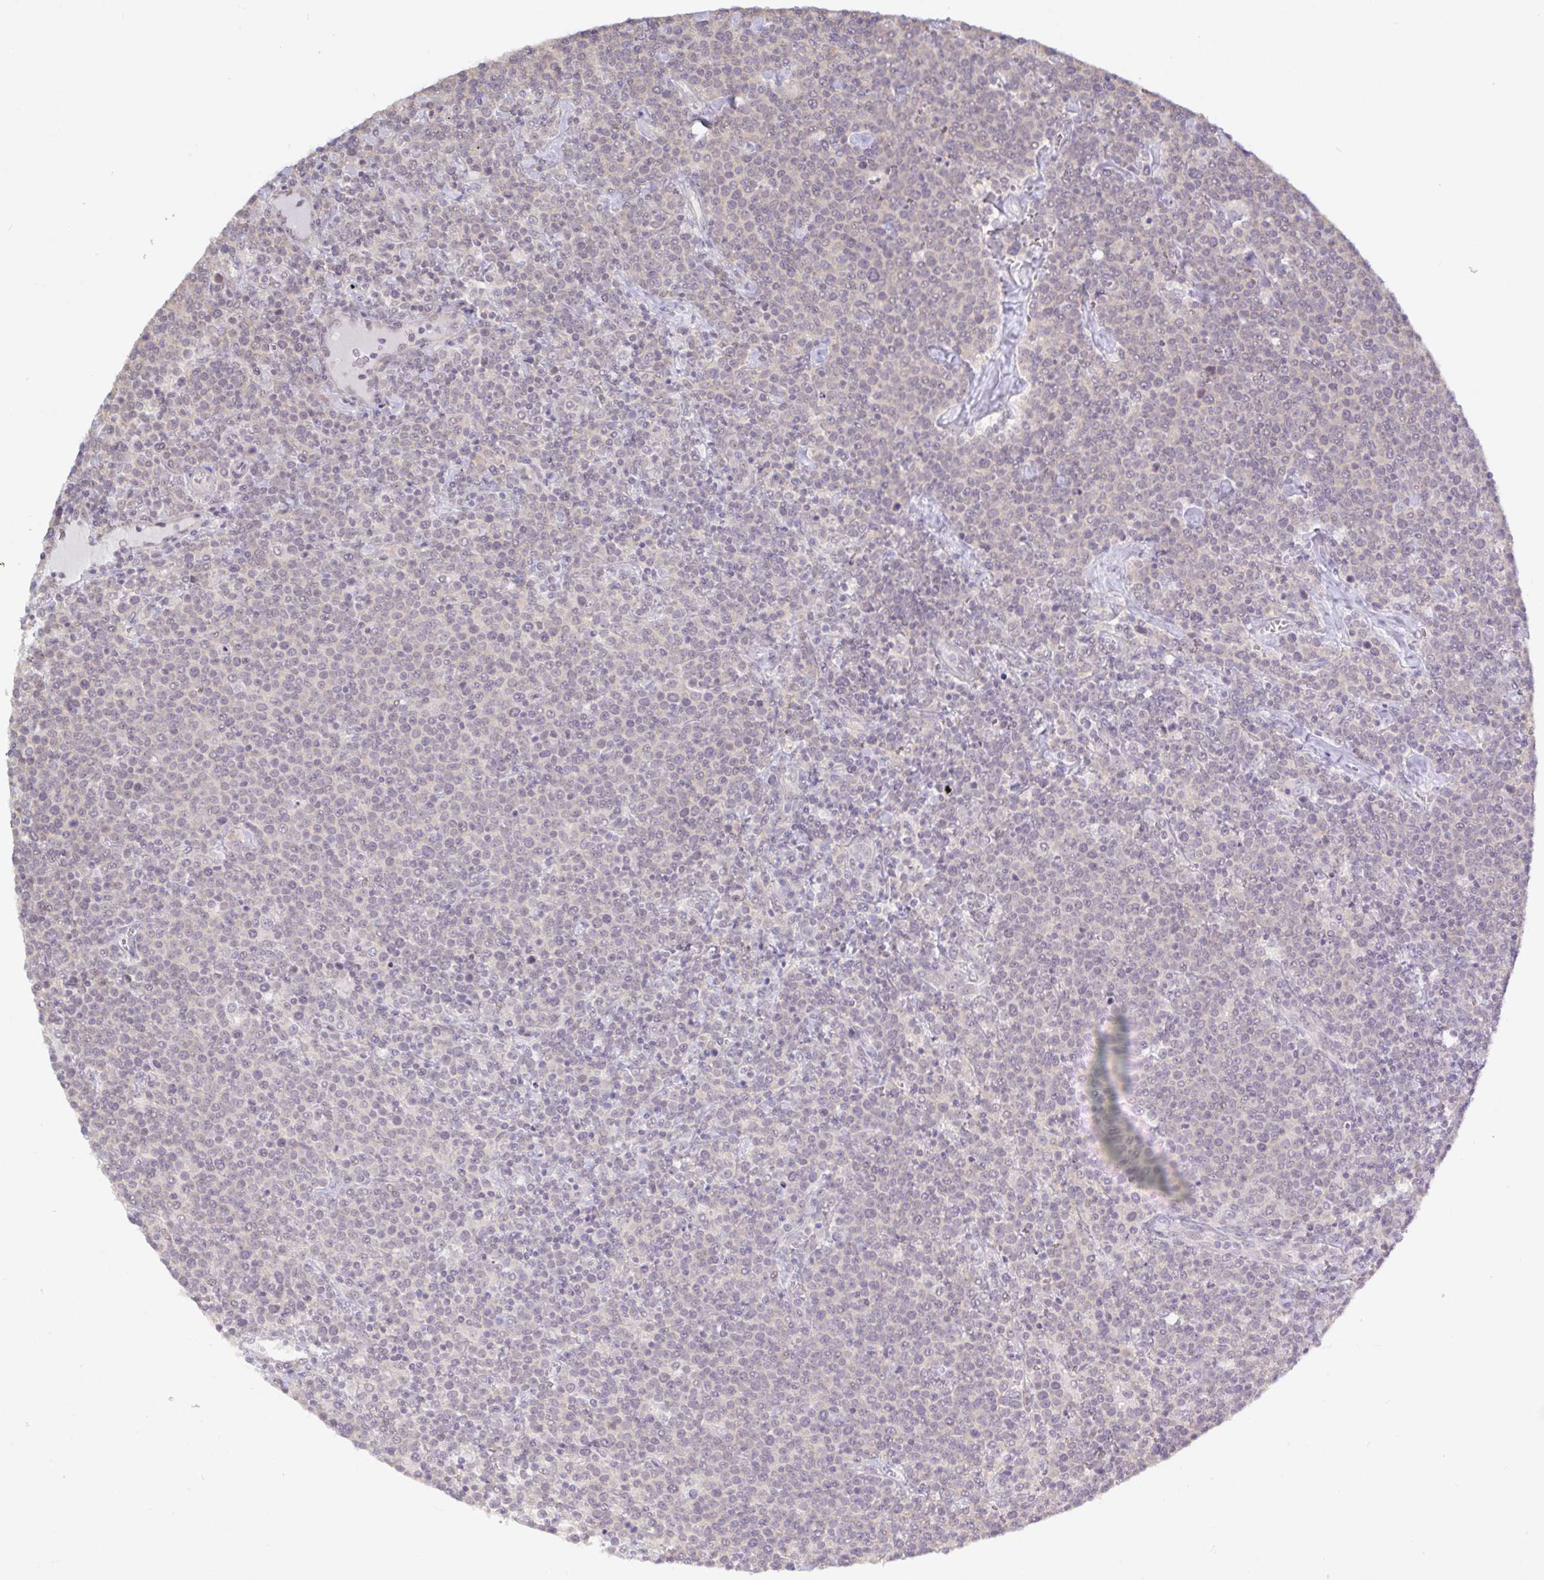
{"staining": {"intensity": "weak", "quantity": "<25%", "location": "nuclear"}, "tissue": "lymphoma", "cell_type": "Tumor cells", "image_type": "cancer", "snomed": [{"axis": "morphology", "description": "Malignant lymphoma, non-Hodgkin's type, High grade"}, {"axis": "topography", "description": "Lymph node"}], "caption": "Micrograph shows no protein expression in tumor cells of malignant lymphoma, non-Hodgkin's type (high-grade) tissue.", "gene": "HYPK", "patient": {"sex": "male", "age": 61}}